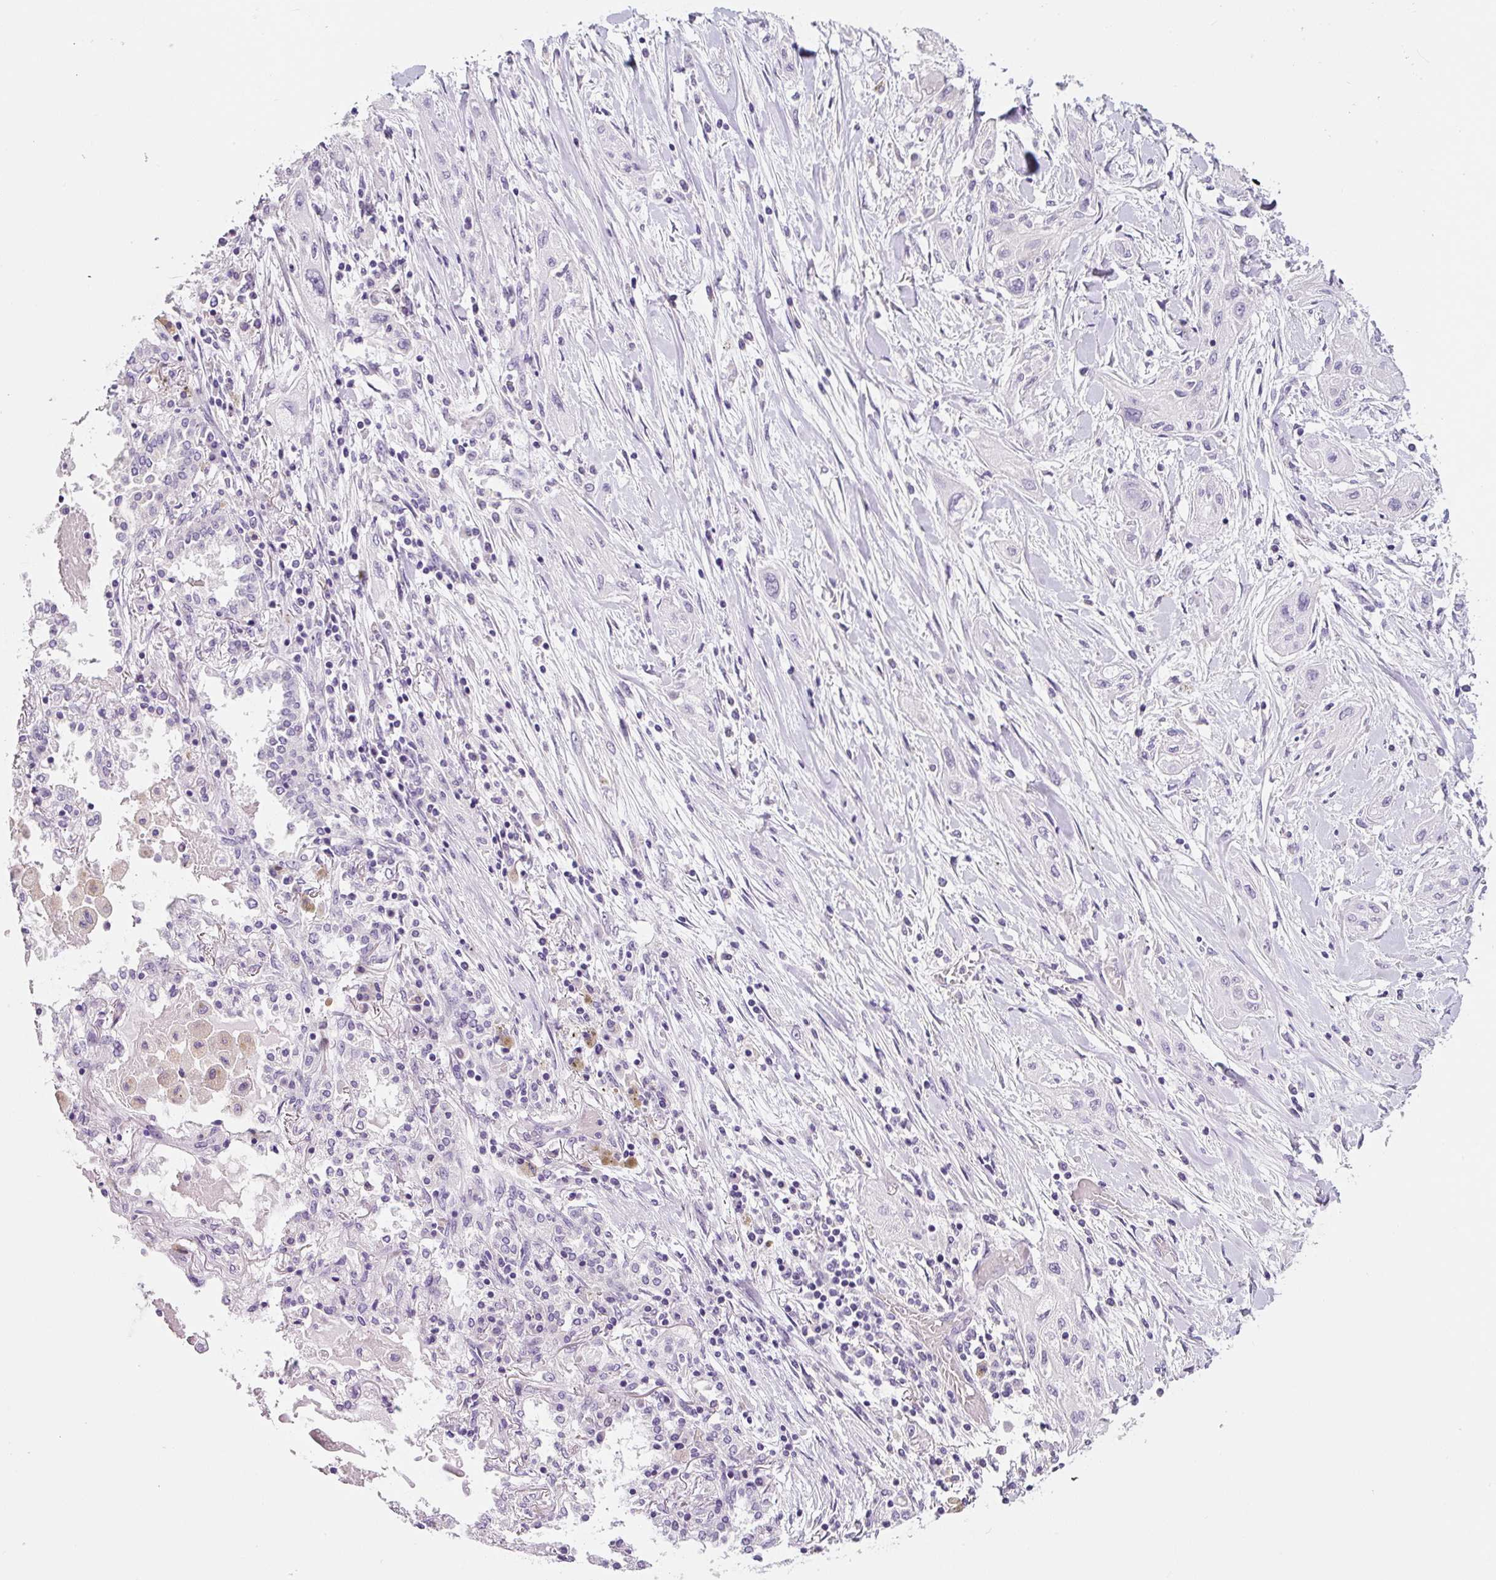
{"staining": {"intensity": "negative", "quantity": "none", "location": "none"}, "tissue": "lung cancer", "cell_type": "Tumor cells", "image_type": "cancer", "snomed": [{"axis": "morphology", "description": "Squamous cell carcinoma, NOS"}, {"axis": "topography", "description": "Lung"}], "caption": "Immunohistochemistry (IHC) histopathology image of human lung squamous cell carcinoma stained for a protein (brown), which shows no expression in tumor cells.", "gene": "SYP", "patient": {"sex": "female", "age": 47}}